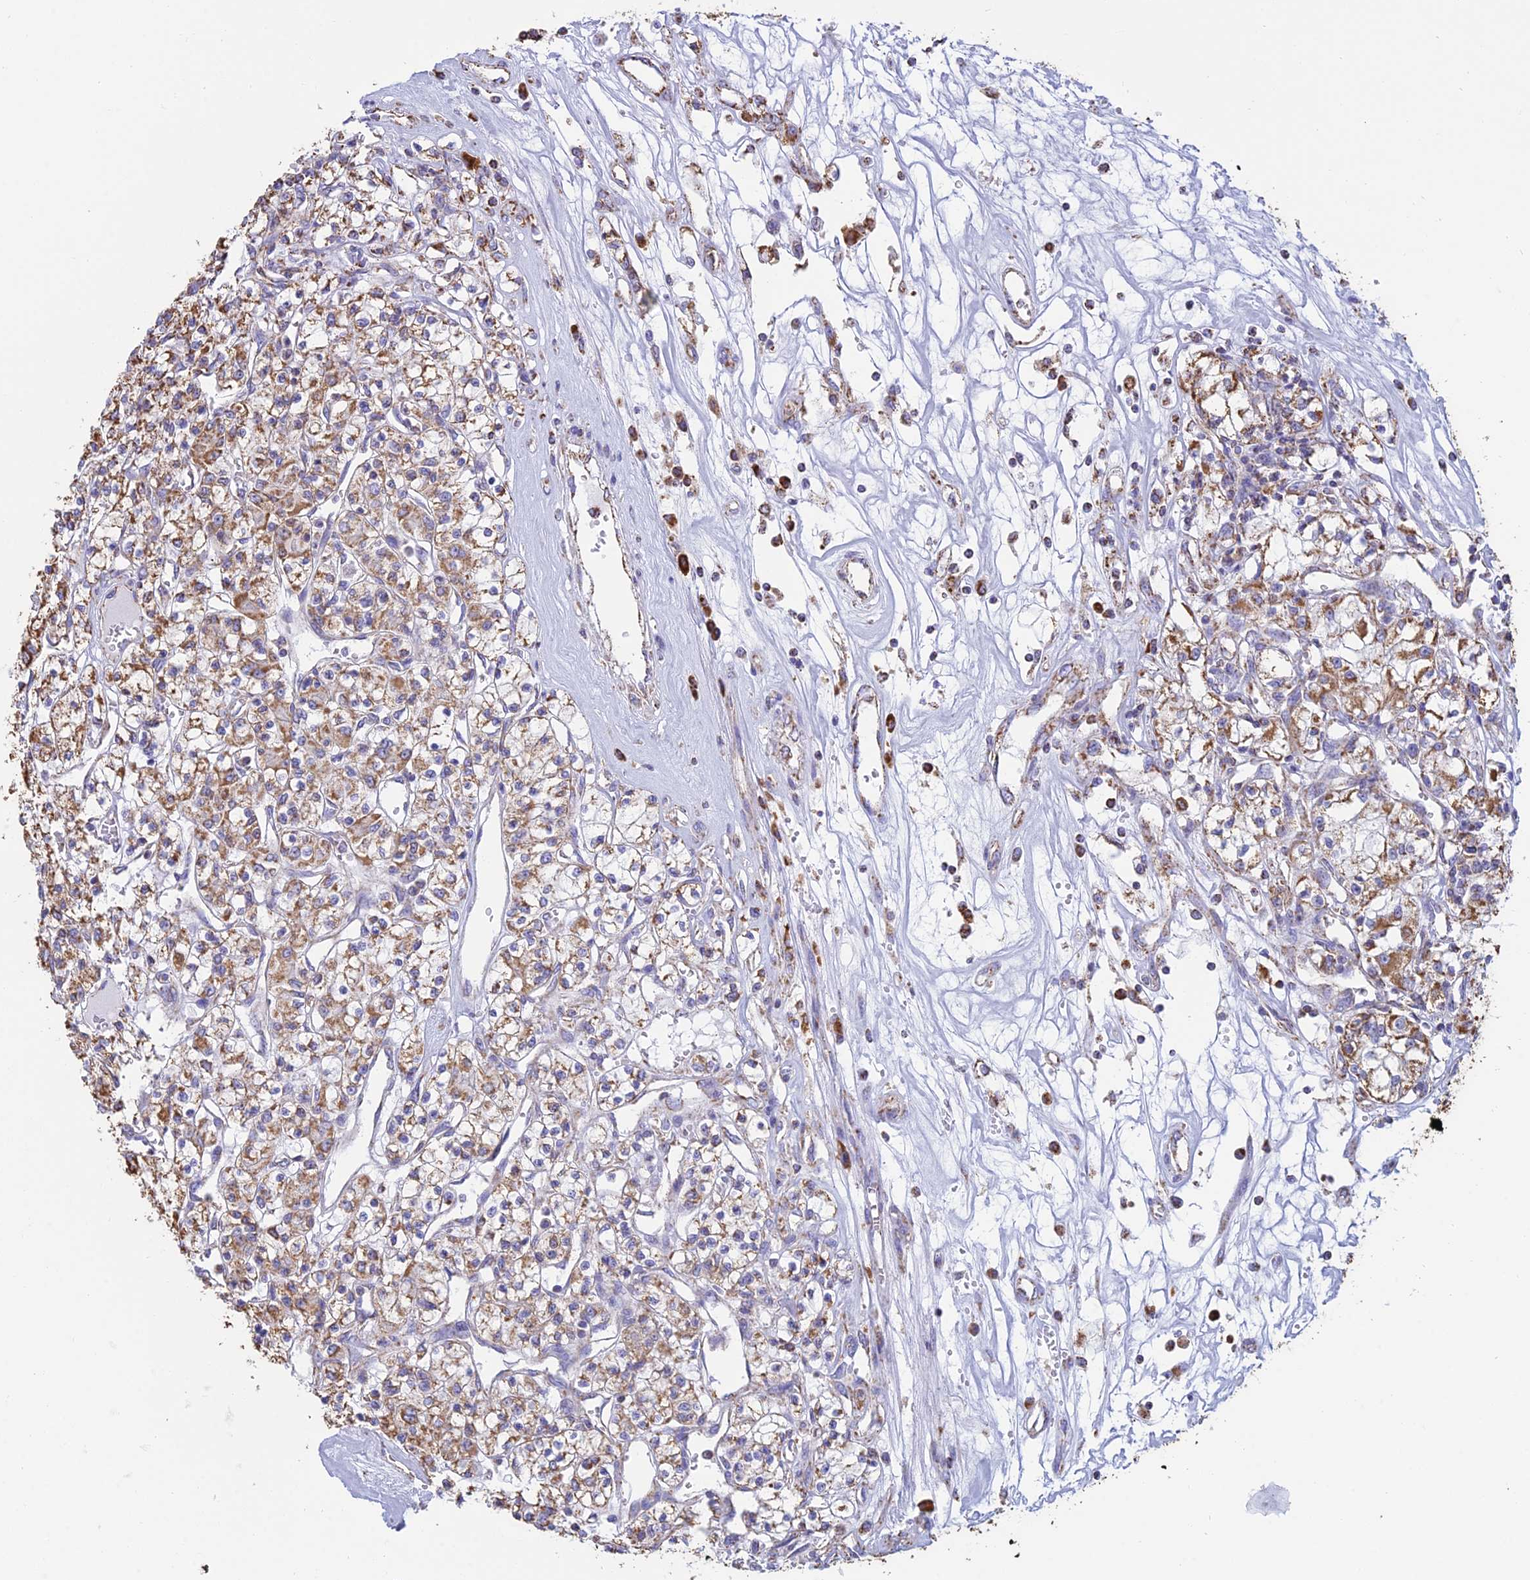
{"staining": {"intensity": "moderate", "quantity": ">75%", "location": "cytoplasmic/membranous"}, "tissue": "renal cancer", "cell_type": "Tumor cells", "image_type": "cancer", "snomed": [{"axis": "morphology", "description": "Adenocarcinoma, NOS"}, {"axis": "topography", "description": "Kidney"}], "caption": "Renal adenocarcinoma was stained to show a protein in brown. There is medium levels of moderate cytoplasmic/membranous positivity in about >75% of tumor cells.", "gene": "OR2W3", "patient": {"sex": "female", "age": 59}}